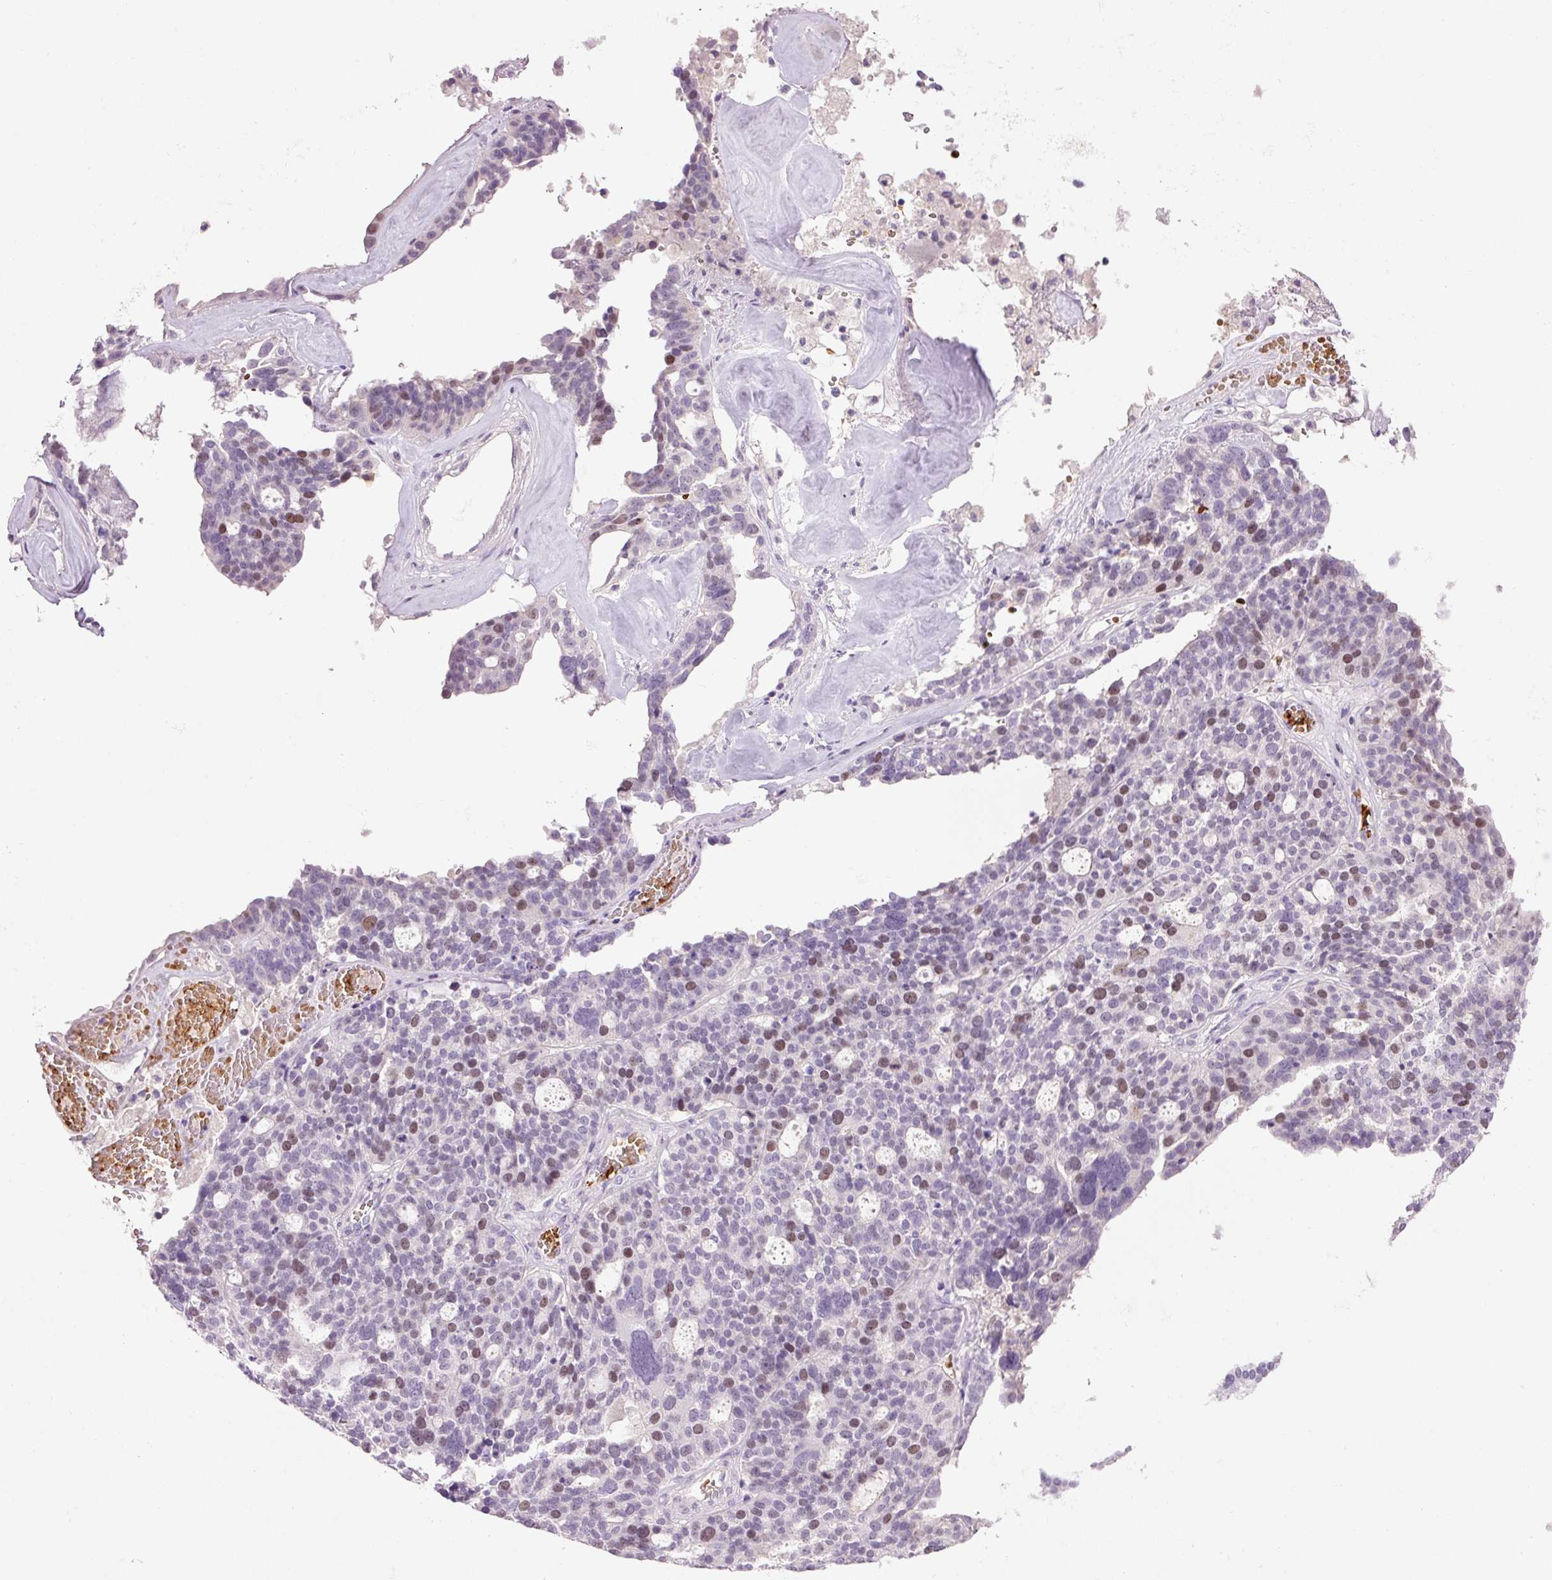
{"staining": {"intensity": "moderate", "quantity": "25%-75%", "location": "nuclear"}, "tissue": "ovarian cancer", "cell_type": "Tumor cells", "image_type": "cancer", "snomed": [{"axis": "morphology", "description": "Cystadenocarcinoma, serous, NOS"}, {"axis": "topography", "description": "Ovary"}], "caption": "Protein staining by immunohistochemistry exhibits moderate nuclear staining in about 25%-75% of tumor cells in ovarian cancer.", "gene": "LY6G6D", "patient": {"sex": "female", "age": 59}}